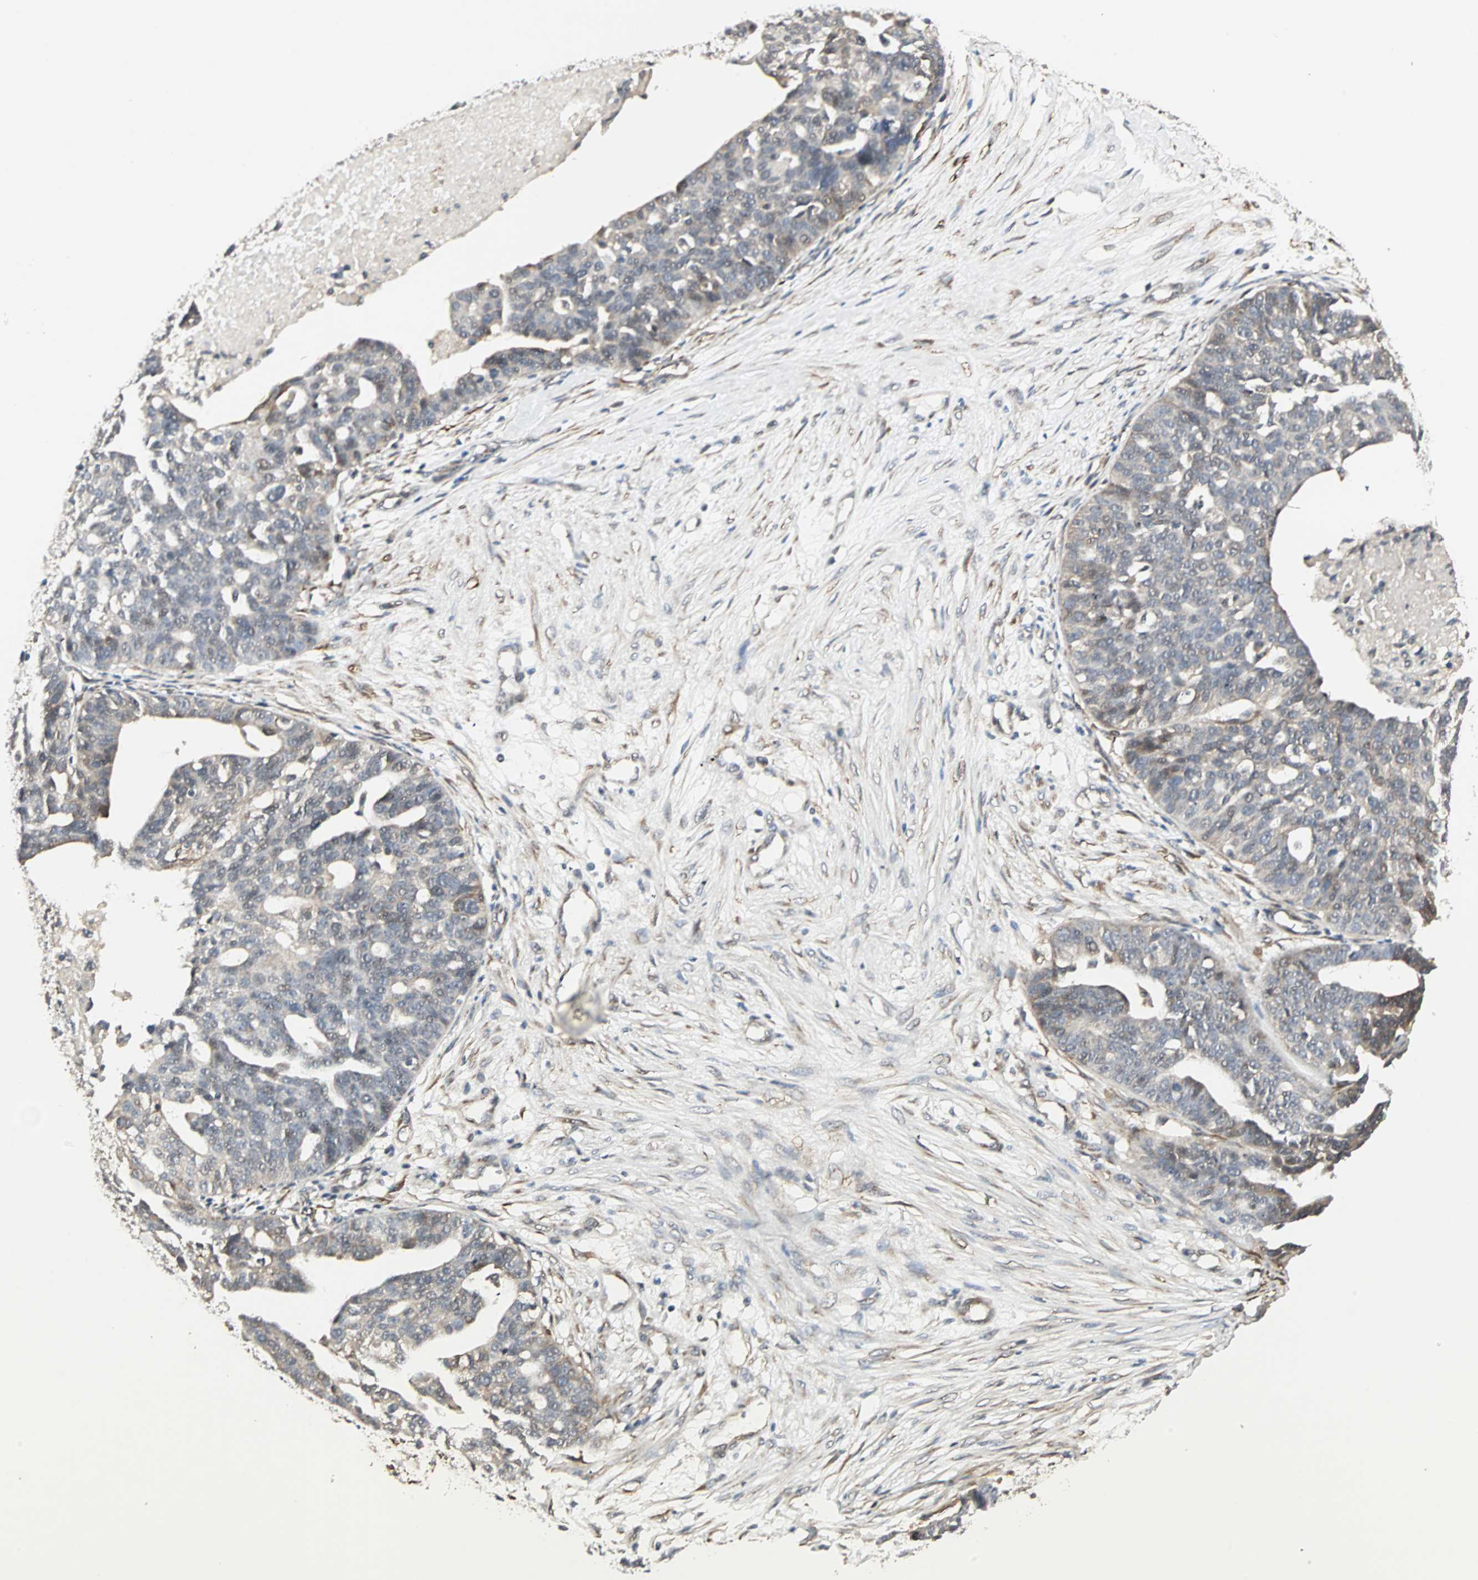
{"staining": {"intensity": "weak", "quantity": "<25%", "location": "cytoplasmic/membranous"}, "tissue": "ovarian cancer", "cell_type": "Tumor cells", "image_type": "cancer", "snomed": [{"axis": "morphology", "description": "Cystadenocarcinoma, serous, NOS"}, {"axis": "topography", "description": "Ovary"}], "caption": "A photomicrograph of ovarian serous cystadenocarcinoma stained for a protein exhibits no brown staining in tumor cells.", "gene": "TRPV4", "patient": {"sex": "female", "age": 59}}